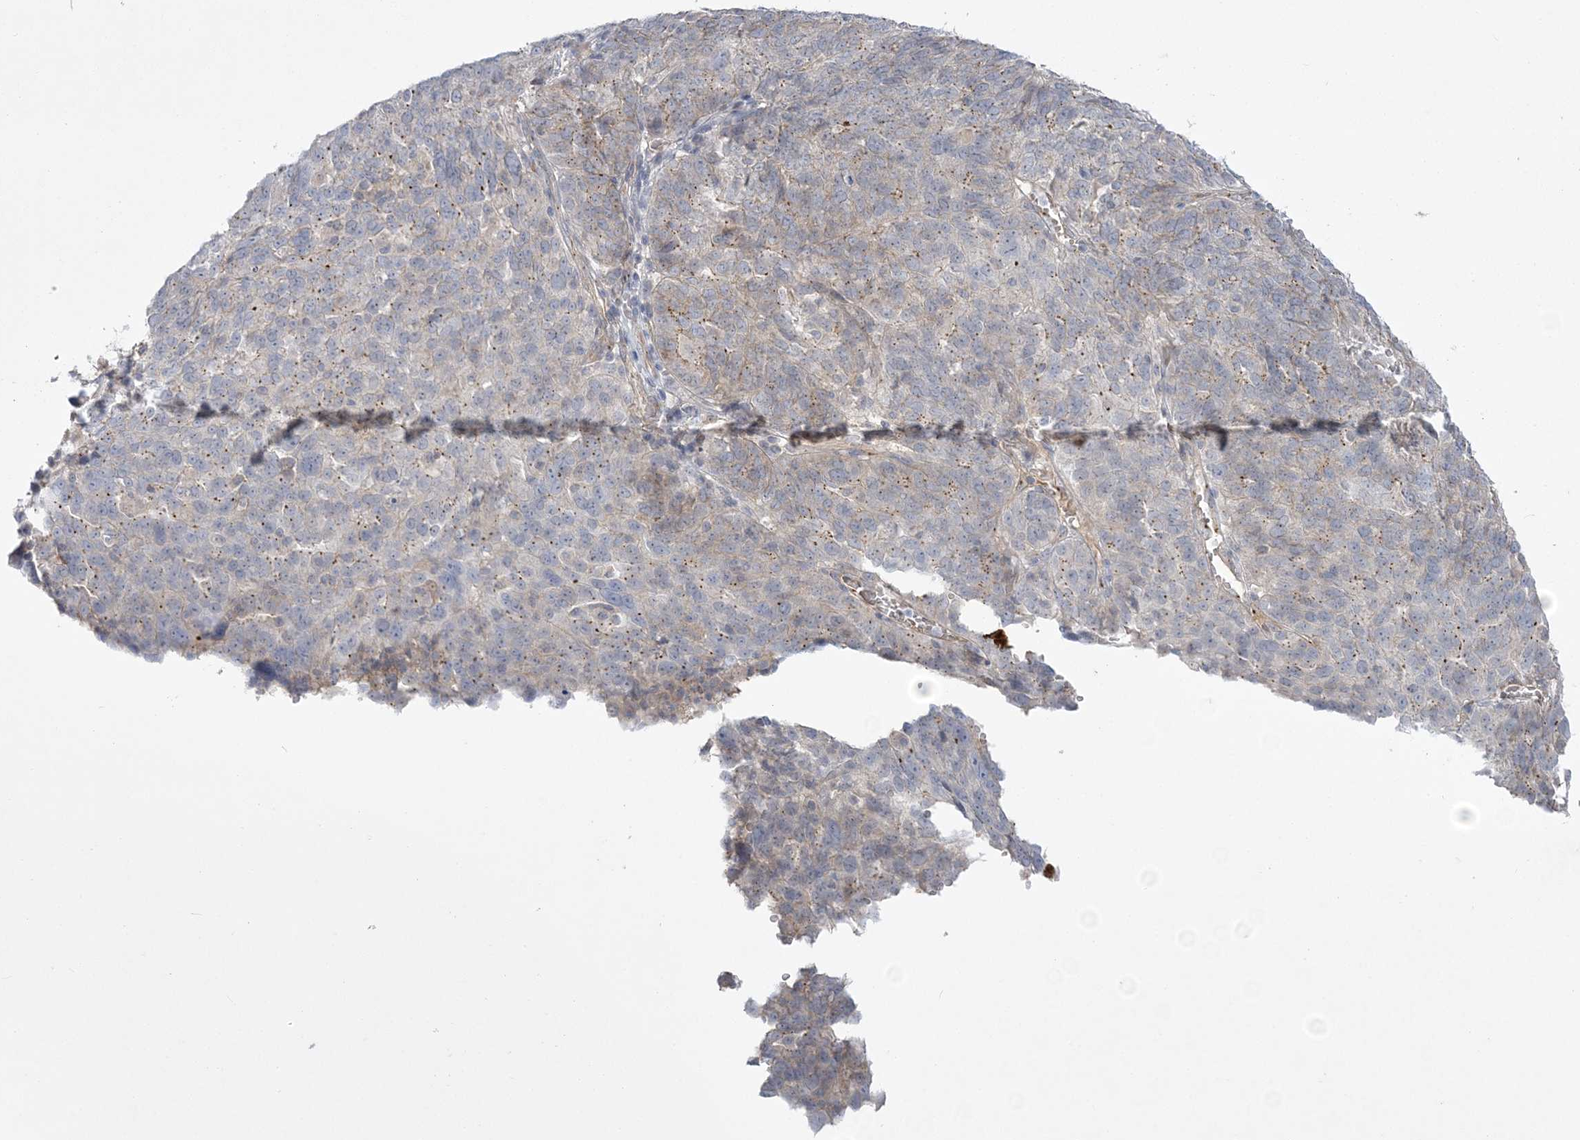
{"staining": {"intensity": "moderate", "quantity": "<25%", "location": "cytoplasmic/membranous"}, "tissue": "ovarian cancer", "cell_type": "Tumor cells", "image_type": "cancer", "snomed": [{"axis": "morphology", "description": "Cystadenocarcinoma, serous, NOS"}, {"axis": "topography", "description": "Ovary"}], "caption": "A low amount of moderate cytoplasmic/membranous staining is appreciated in approximately <25% of tumor cells in ovarian cancer tissue.", "gene": "ADAMTS12", "patient": {"sex": "female", "age": 59}}